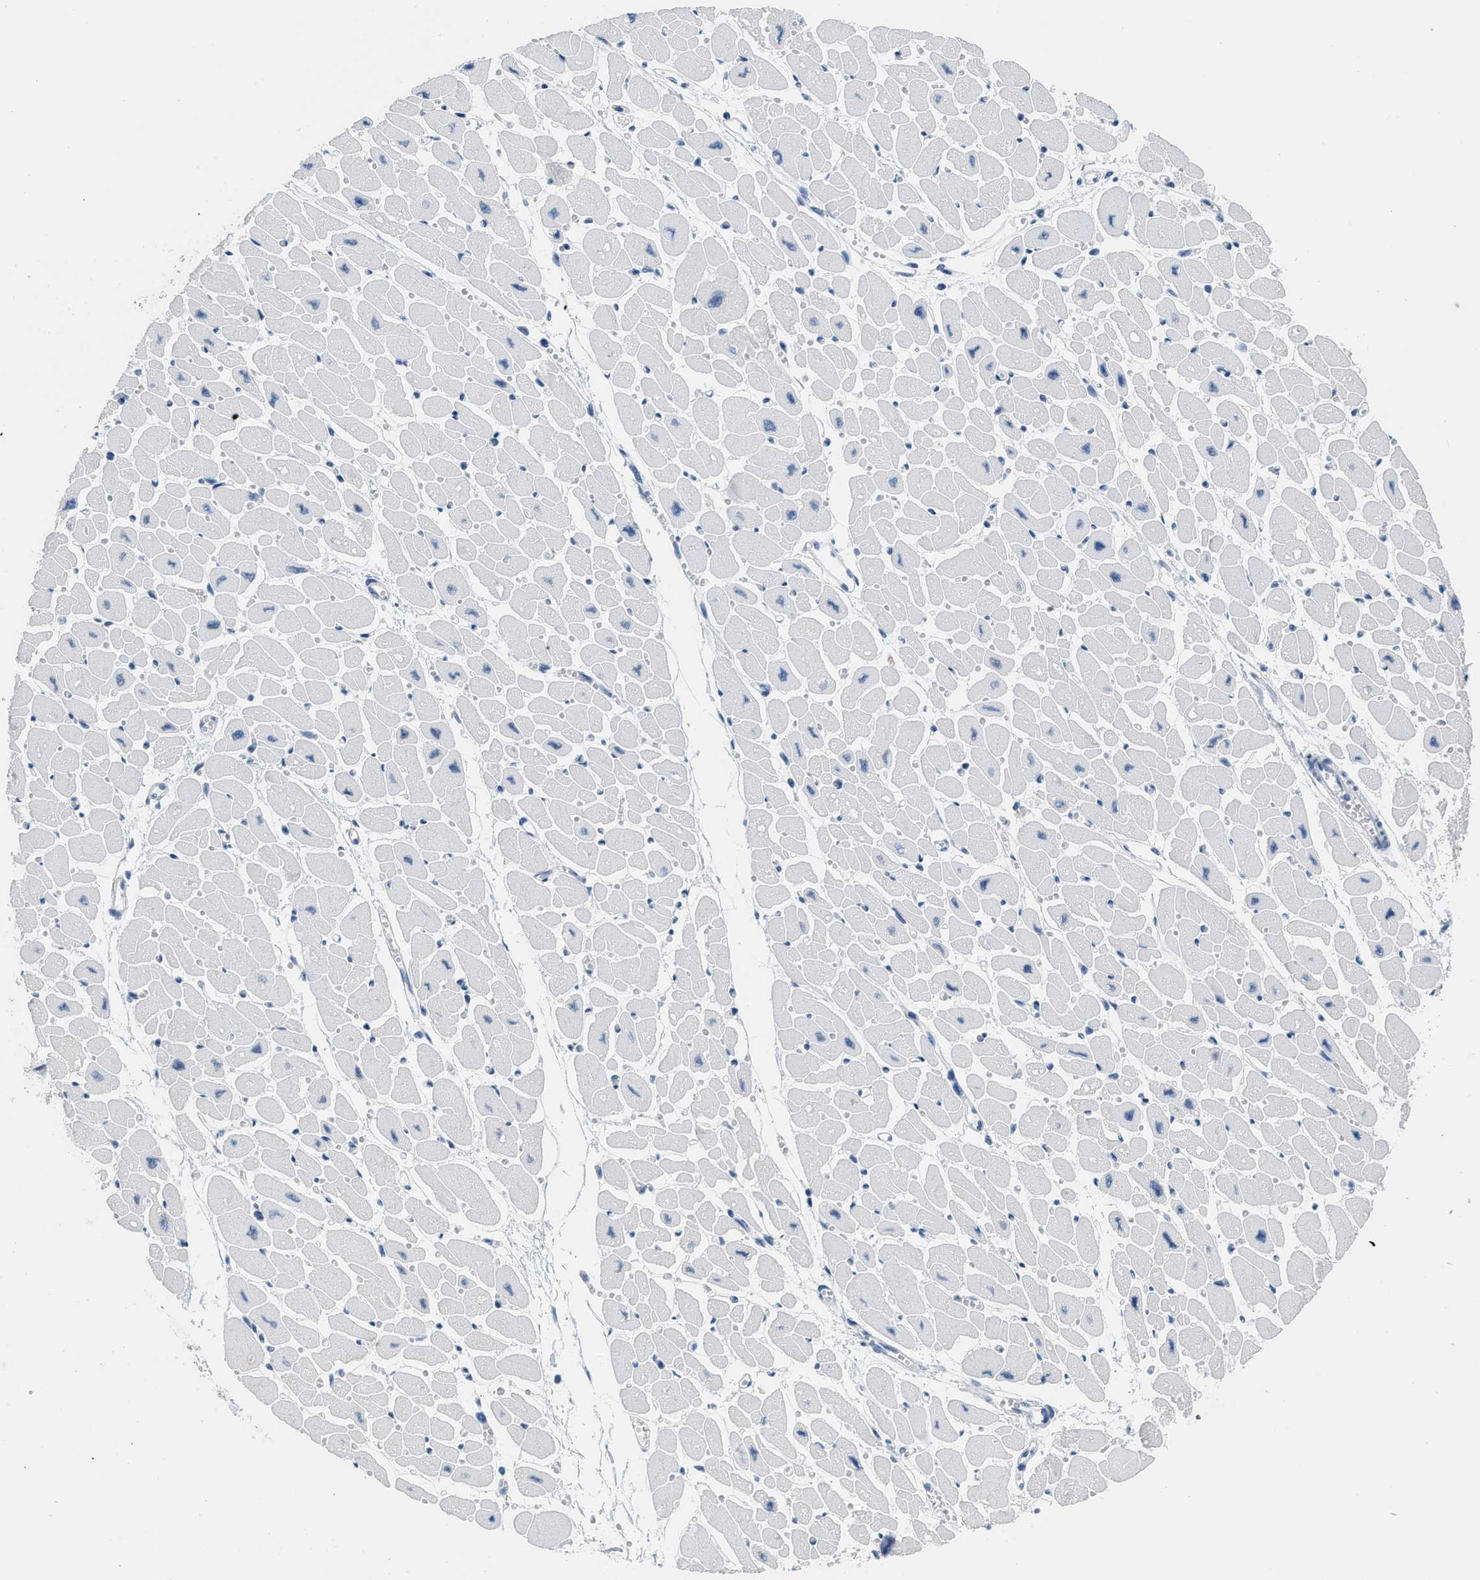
{"staining": {"intensity": "negative", "quantity": "none", "location": "none"}, "tissue": "heart muscle", "cell_type": "Cardiomyocytes", "image_type": "normal", "snomed": [{"axis": "morphology", "description": "Normal tissue, NOS"}, {"axis": "topography", "description": "Heart"}], "caption": "This is an immunohistochemistry histopathology image of benign human heart muscle. There is no expression in cardiomyocytes.", "gene": "TERF2IP", "patient": {"sex": "female", "age": 54}}